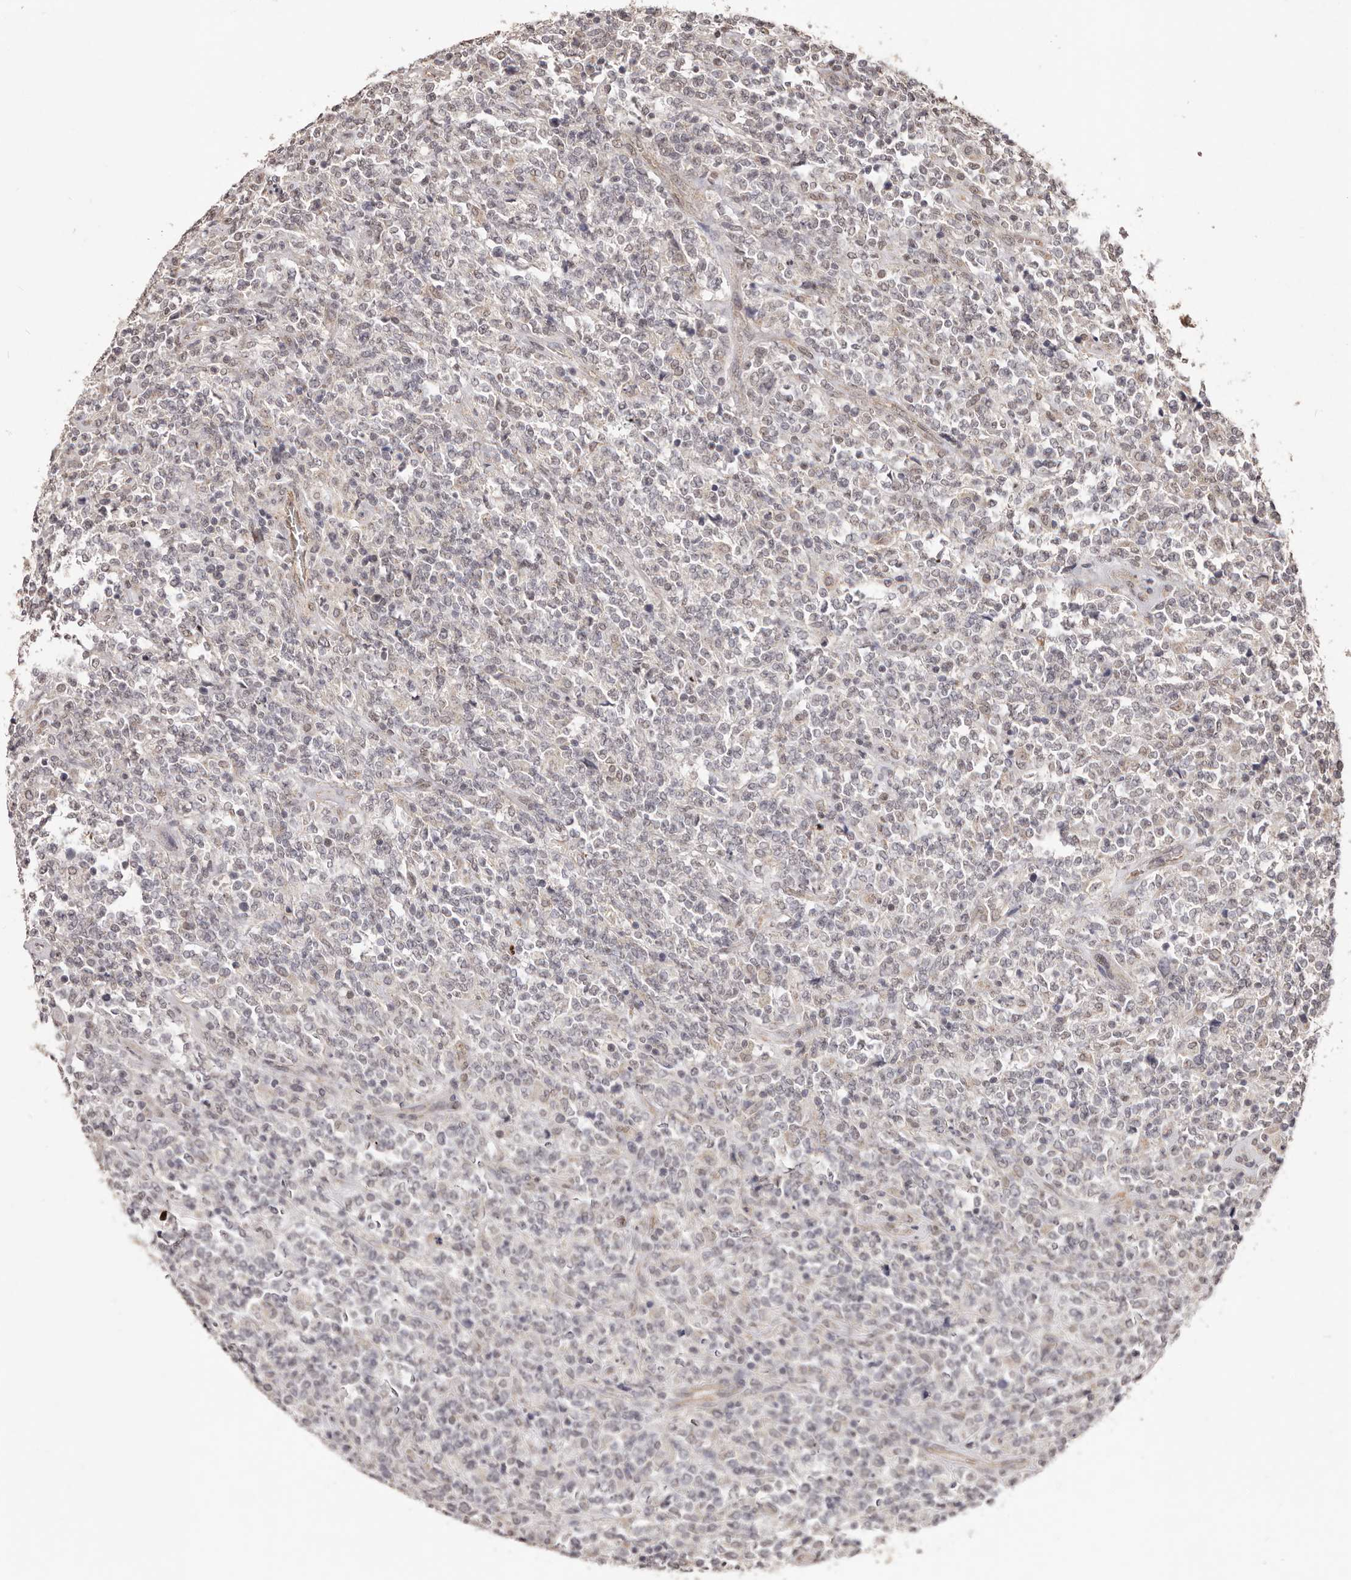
{"staining": {"intensity": "weak", "quantity": "<25%", "location": "nuclear"}, "tissue": "lymphoma", "cell_type": "Tumor cells", "image_type": "cancer", "snomed": [{"axis": "morphology", "description": "Malignant lymphoma, non-Hodgkin's type, High grade"}, {"axis": "topography", "description": "Soft tissue"}], "caption": "High-grade malignant lymphoma, non-Hodgkin's type was stained to show a protein in brown. There is no significant positivity in tumor cells.", "gene": "RPS6KA5", "patient": {"sex": "male", "age": 18}}